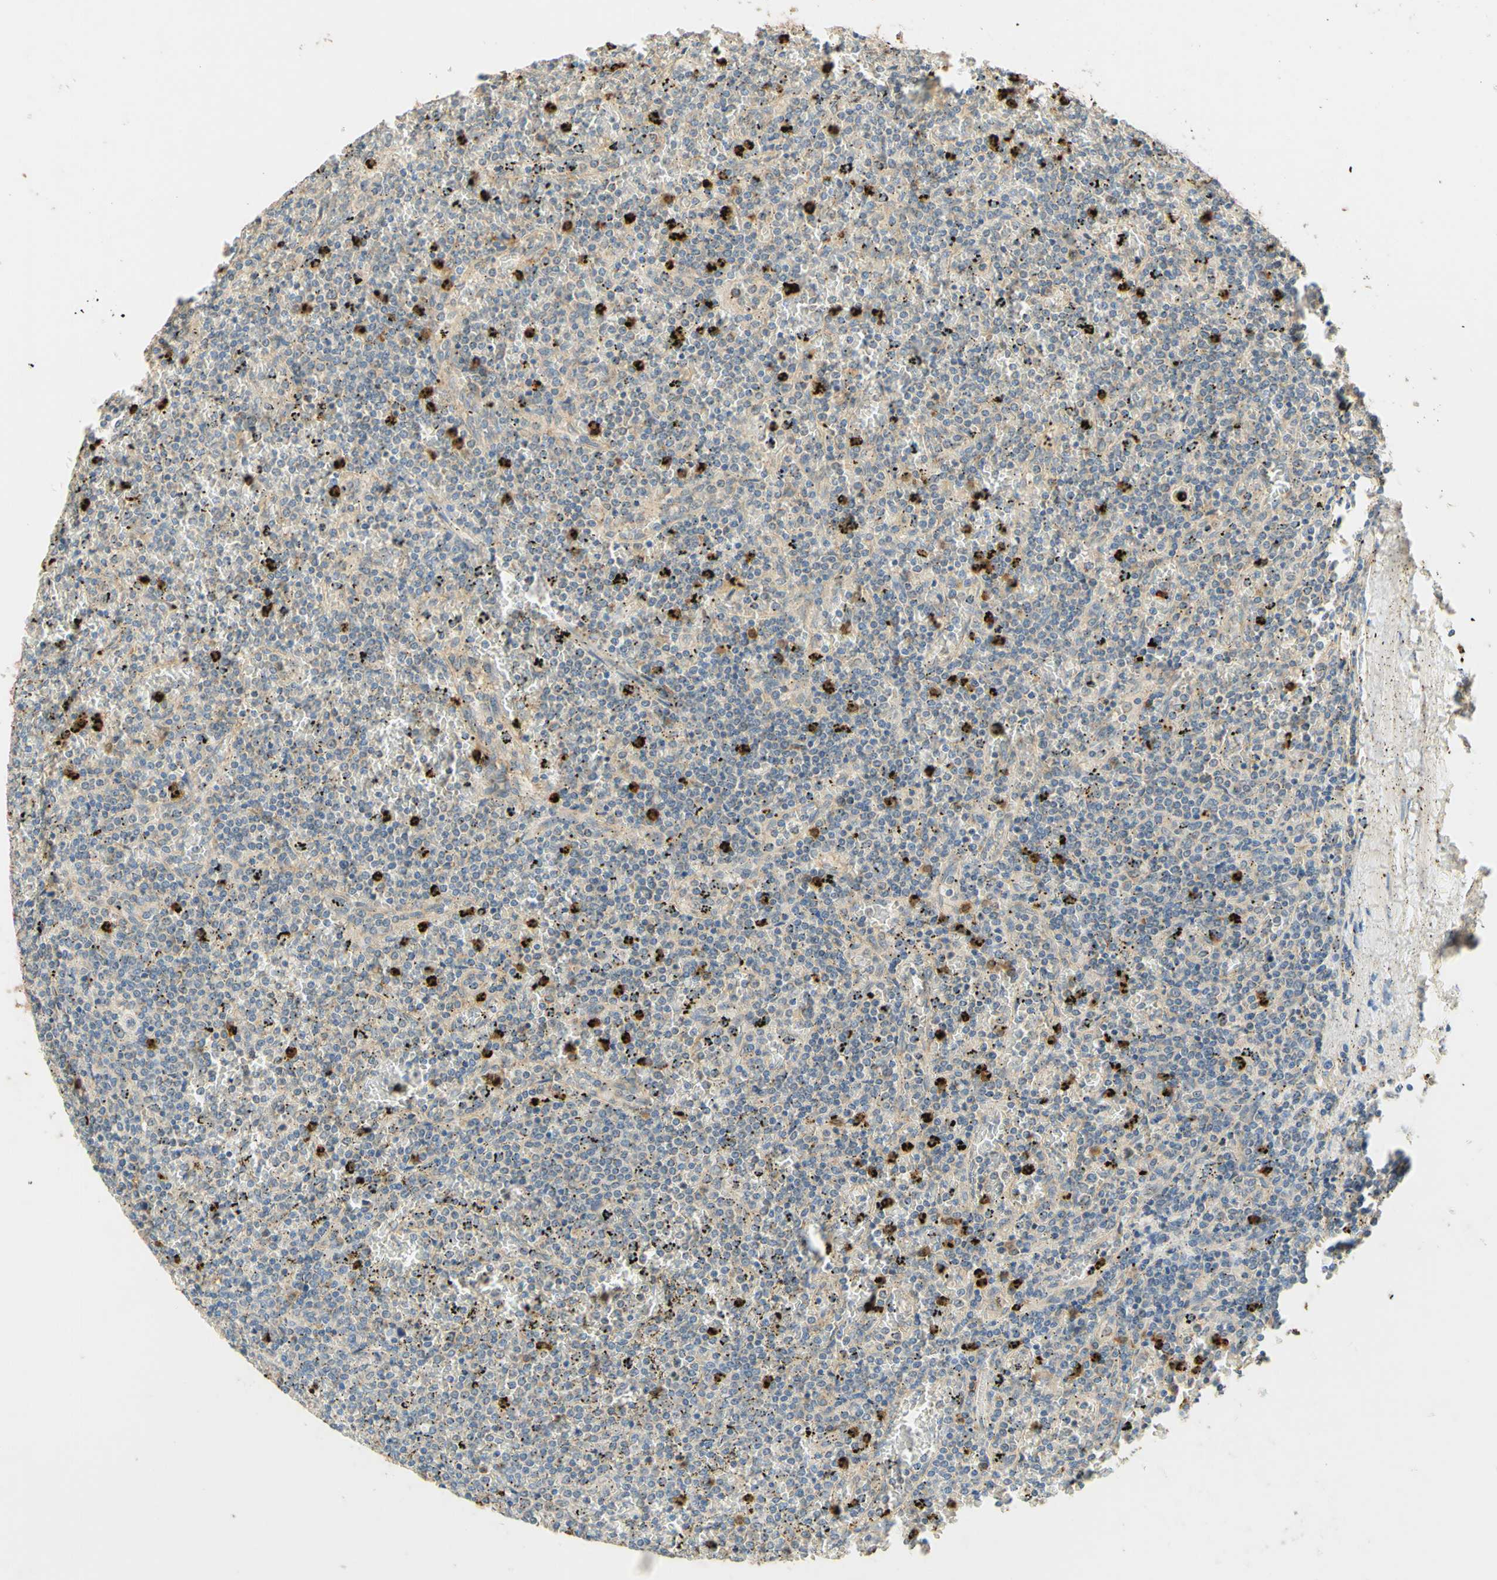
{"staining": {"intensity": "negative", "quantity": "none", "location": "none"}, "tissue": "lymphoma", "cell_type": "Tumor cells", "image_type": "cancer", "snomed": [{"axis": "morphology", "description": "Malignant lymphoma, non-Hodgkin's type, Low grade"}, {"axis": "topography", "description": "Spleen"}], "caption": "Immunohistochemistry (IHC) of human lymphoma demonstrates no staining in tumor cells.", "gene": "ENTREP2", "patient": {"sex": "female", "age": 77}}